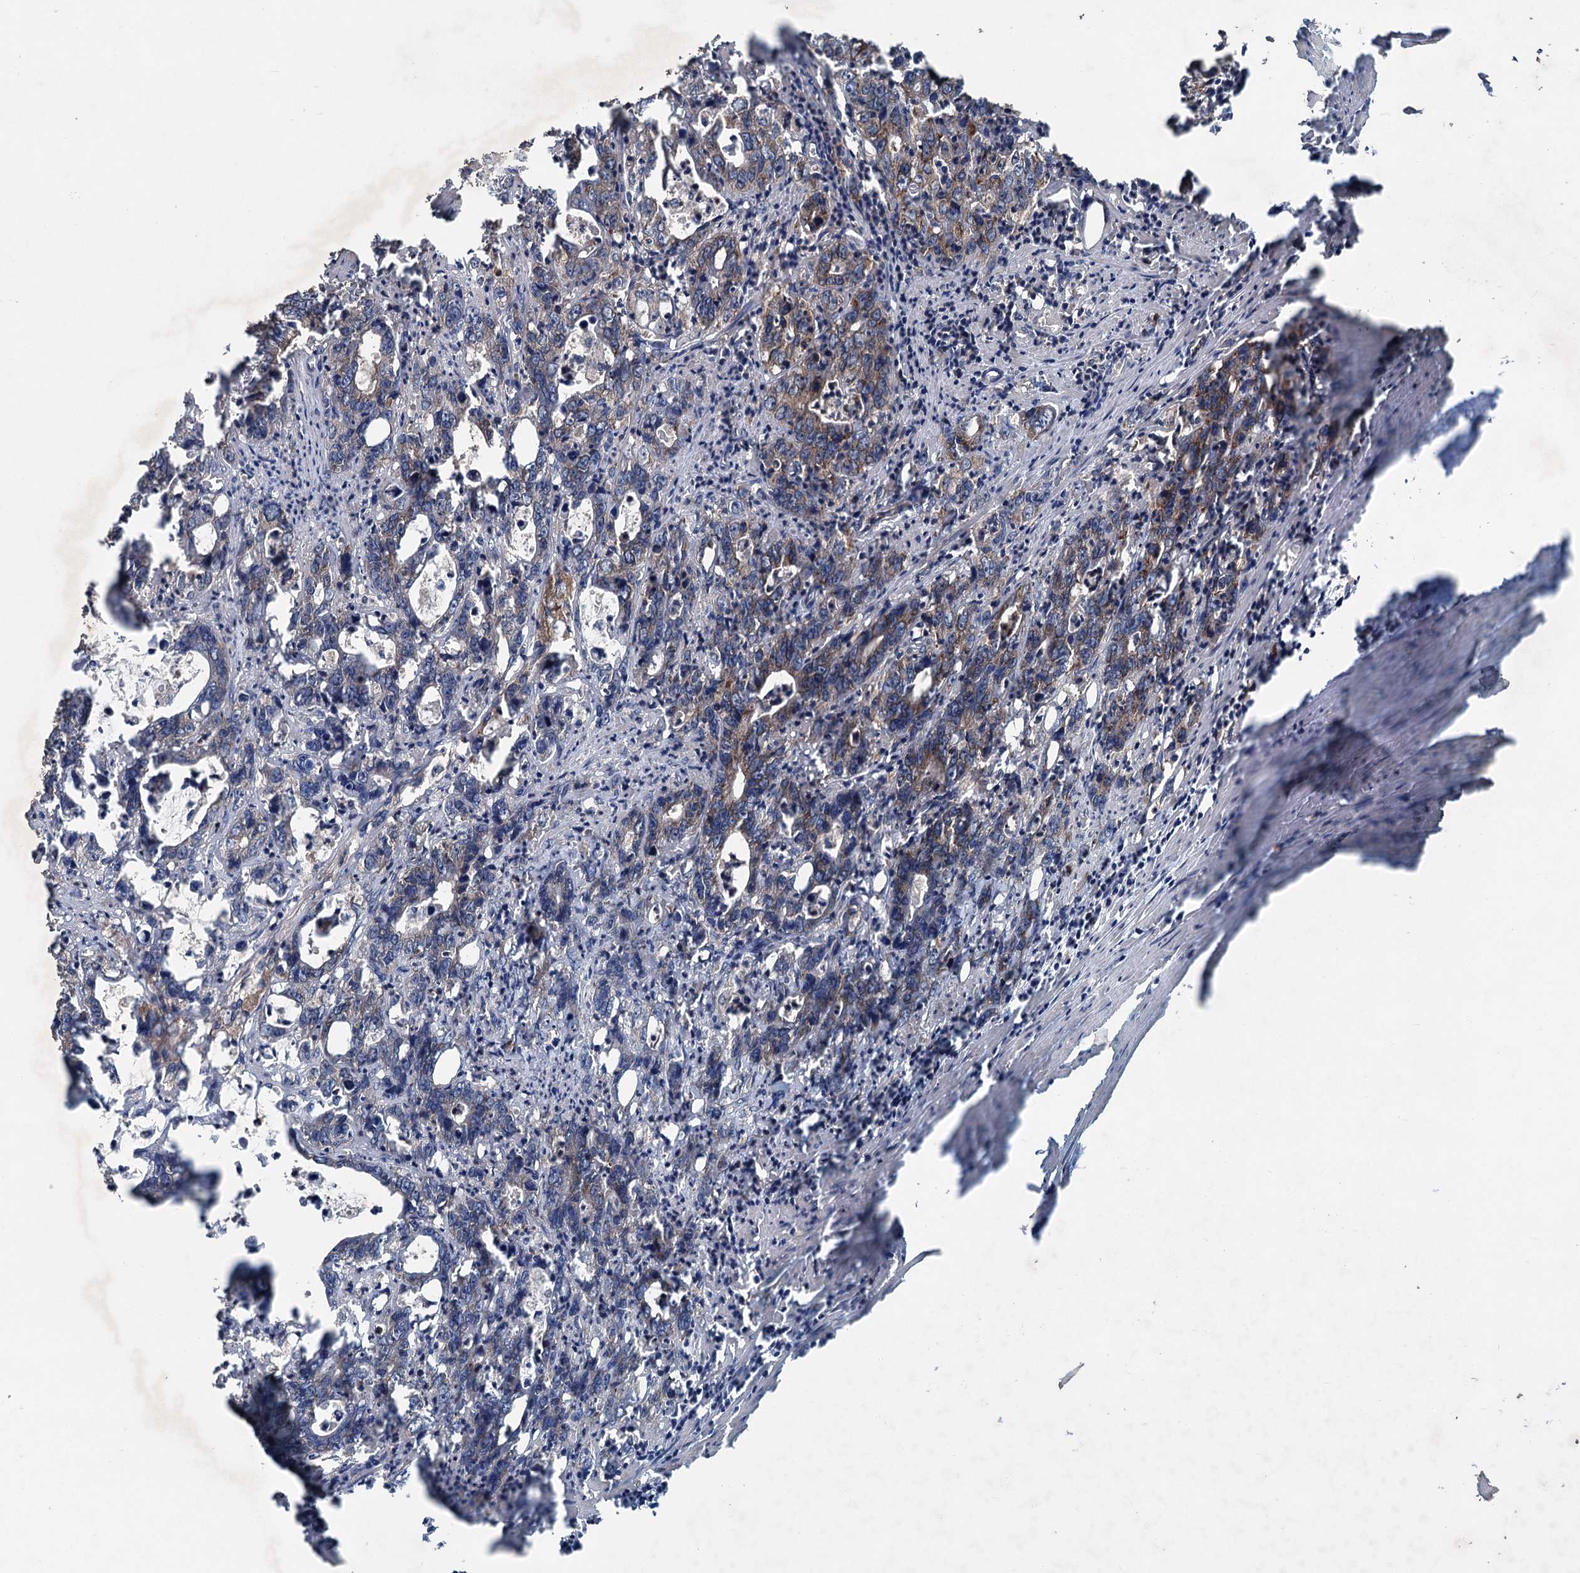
{"staining": {"intensity": "weak", "quantity": "25%-75%", "location": "cytoplasmic/membranous"}, "tissue": "colorectal cancer", "cell_type": "Tumor cells", "image_type": "cancer", "snomed": [{"axis": "morphology", "description": "Adenocarcinoma, NOS"}, {"axis": "topography", "description": "Colon"}], "caption": "About 25%-75% of tumor cells in colorectal cancer display weak cytoplasmic/membranous protein positivity as visualized by brown immunohistochemical staining.", "gene": "RNF214", "patient": {"sex": "female", "age": 75}}